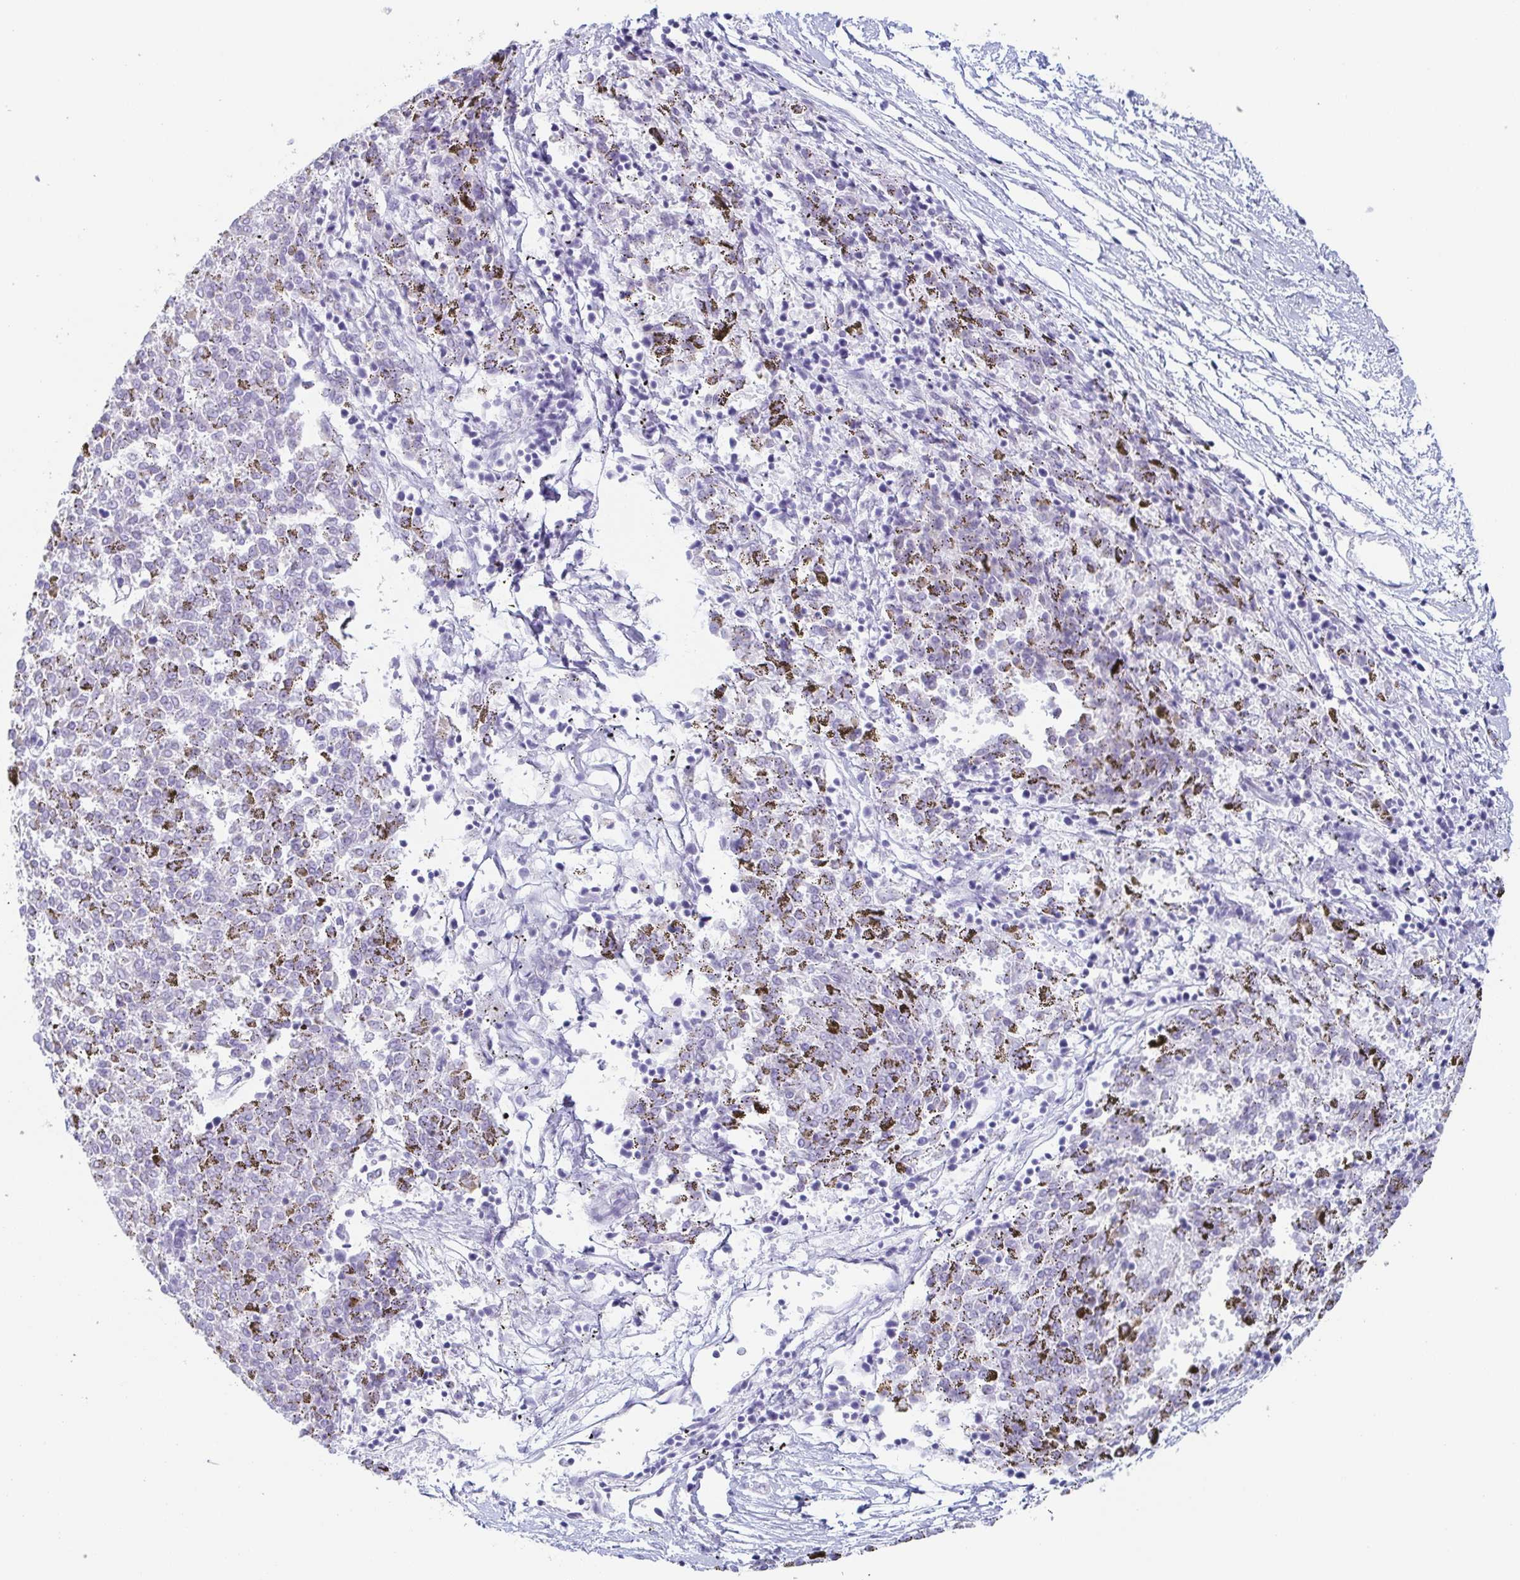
{"staining": {"intensity": "weak", "quantity": "<25%", "location": "cytoplasmic/membranous"}, "tissue": "melanoma", "cell_type": "Tumor cells", "image_type": "cancer", "snomed": [{"axis": "morphology", "description": "Malignant melanoma, NOS"}, {"axis": "topography", "description": "Skin"}], "caption": "High power microscopy photomicrograph of an immunohistochemistry photomicrograph of malignant melanoma, revealing no significant staining in tumor cells.", "gene": "PRR27", "patient": {"sex": "female", "age": 72}}